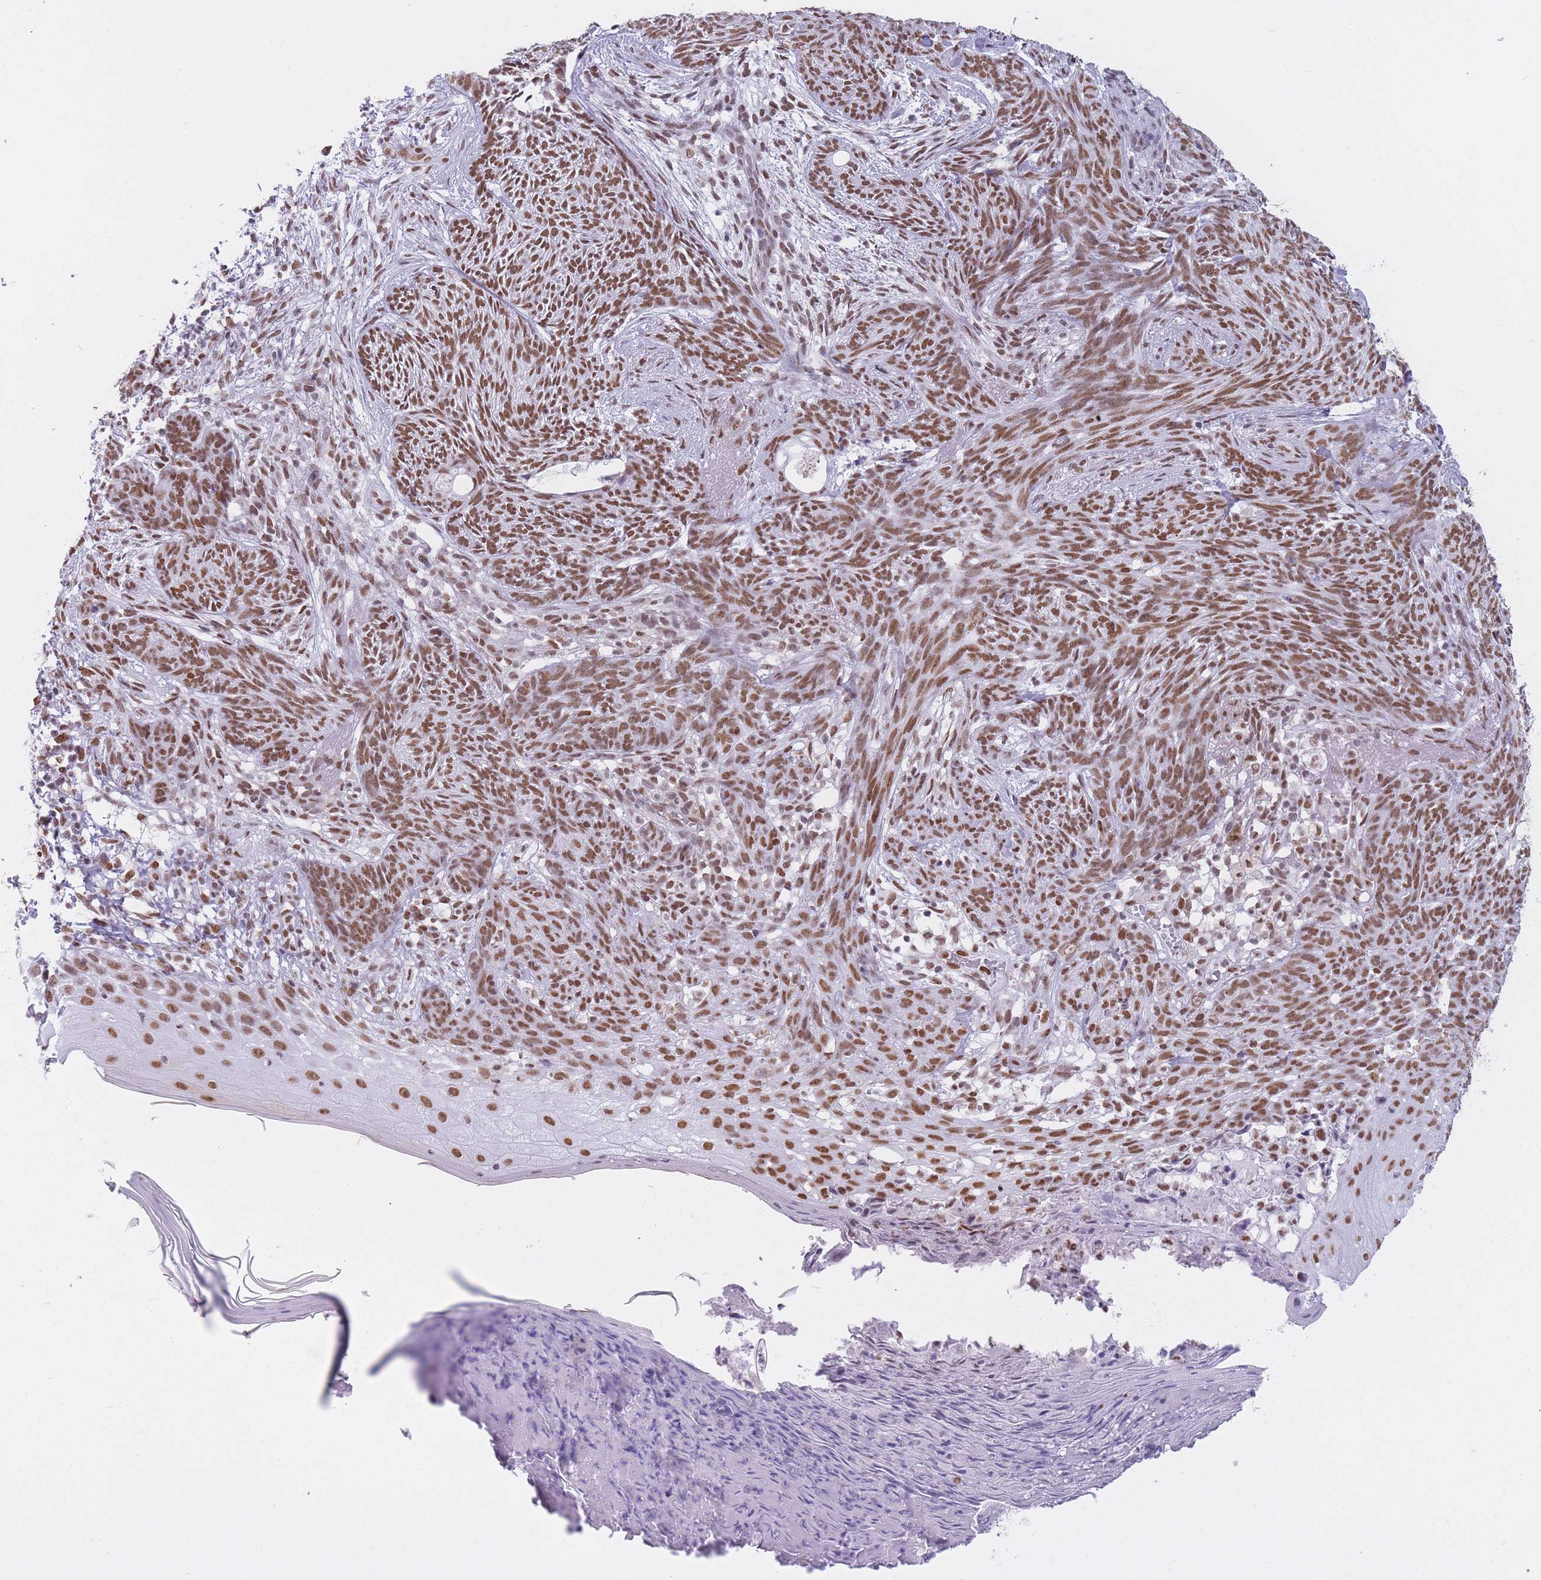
{"staining": {"intensity": "moderate", "quantity": ">75%", "location": "nuclear"}, "tissue": "skin cancer", "cell_type": "Tumor cells", "image_type": "cancer", "snomed": [{"axis": "morphology", "description": "Basal cell carcinoma"}, {"axis": "topography", "description": "Skin"}], "caption": "Moderate nuclear protein staining is identified in about >75% of tumor cells in basal cell carcinoma (skin).", "gene": "HNRNPUL1", "patient": {"sex": "male", "age": 73}}